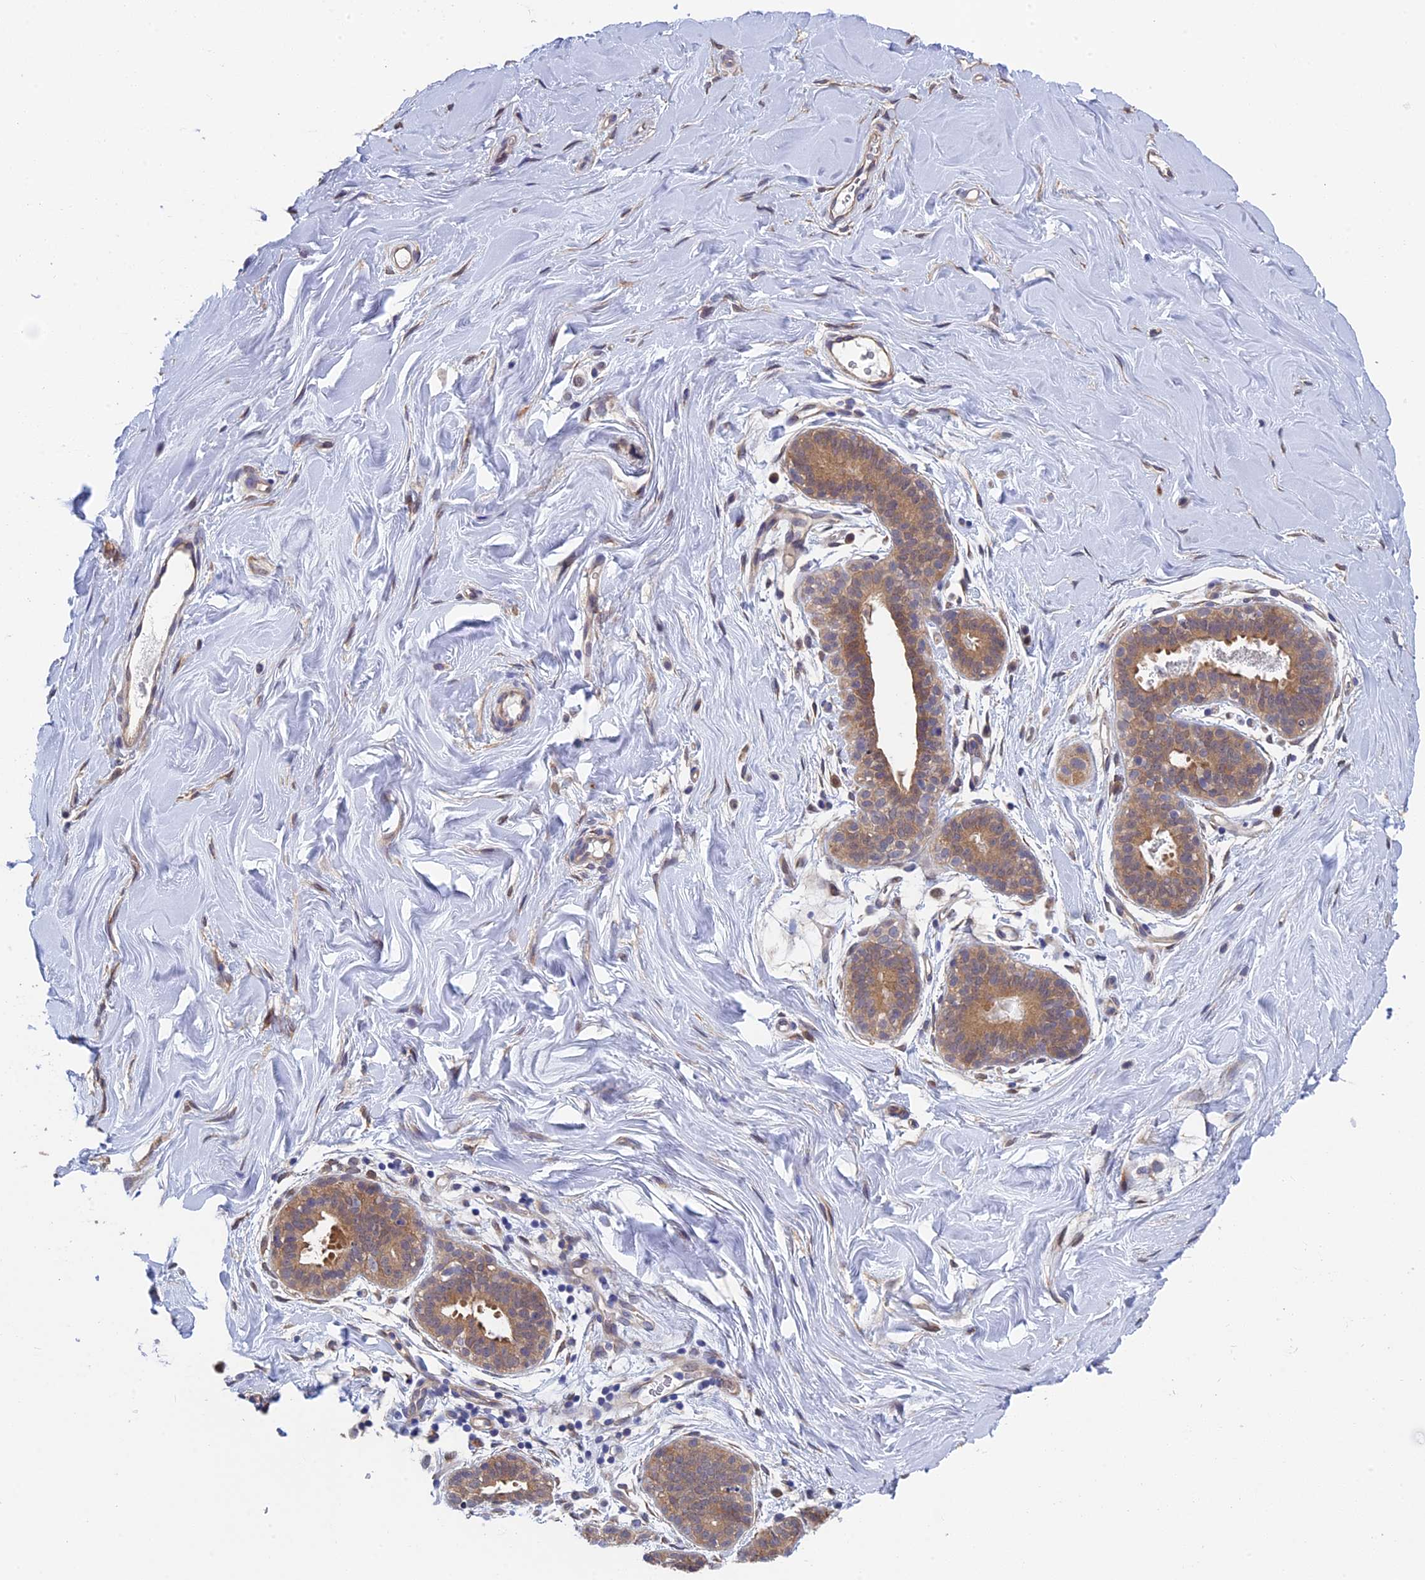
{"staining": {"intensity": "negative", "quantity": "none", "location": "cytoplasmic/membranous"}, "tissue": "adipose tissue", "cell_type": "Adipocytes", "image_type": "normal", "snomed": [{"axis": "morphology", "description": "Normal tissue, NOS"}, {"axis": "topography", "description": "Breast"}], "caption": "Image shows no protein staining in adipocytes of normal adipose tissue. (DAB (3,3'-diaminobenzidine) immunohistochemistry (IHC), high magnification).", "gene": "LCMT1", "patient": {"sex": "female", "age": 26}}